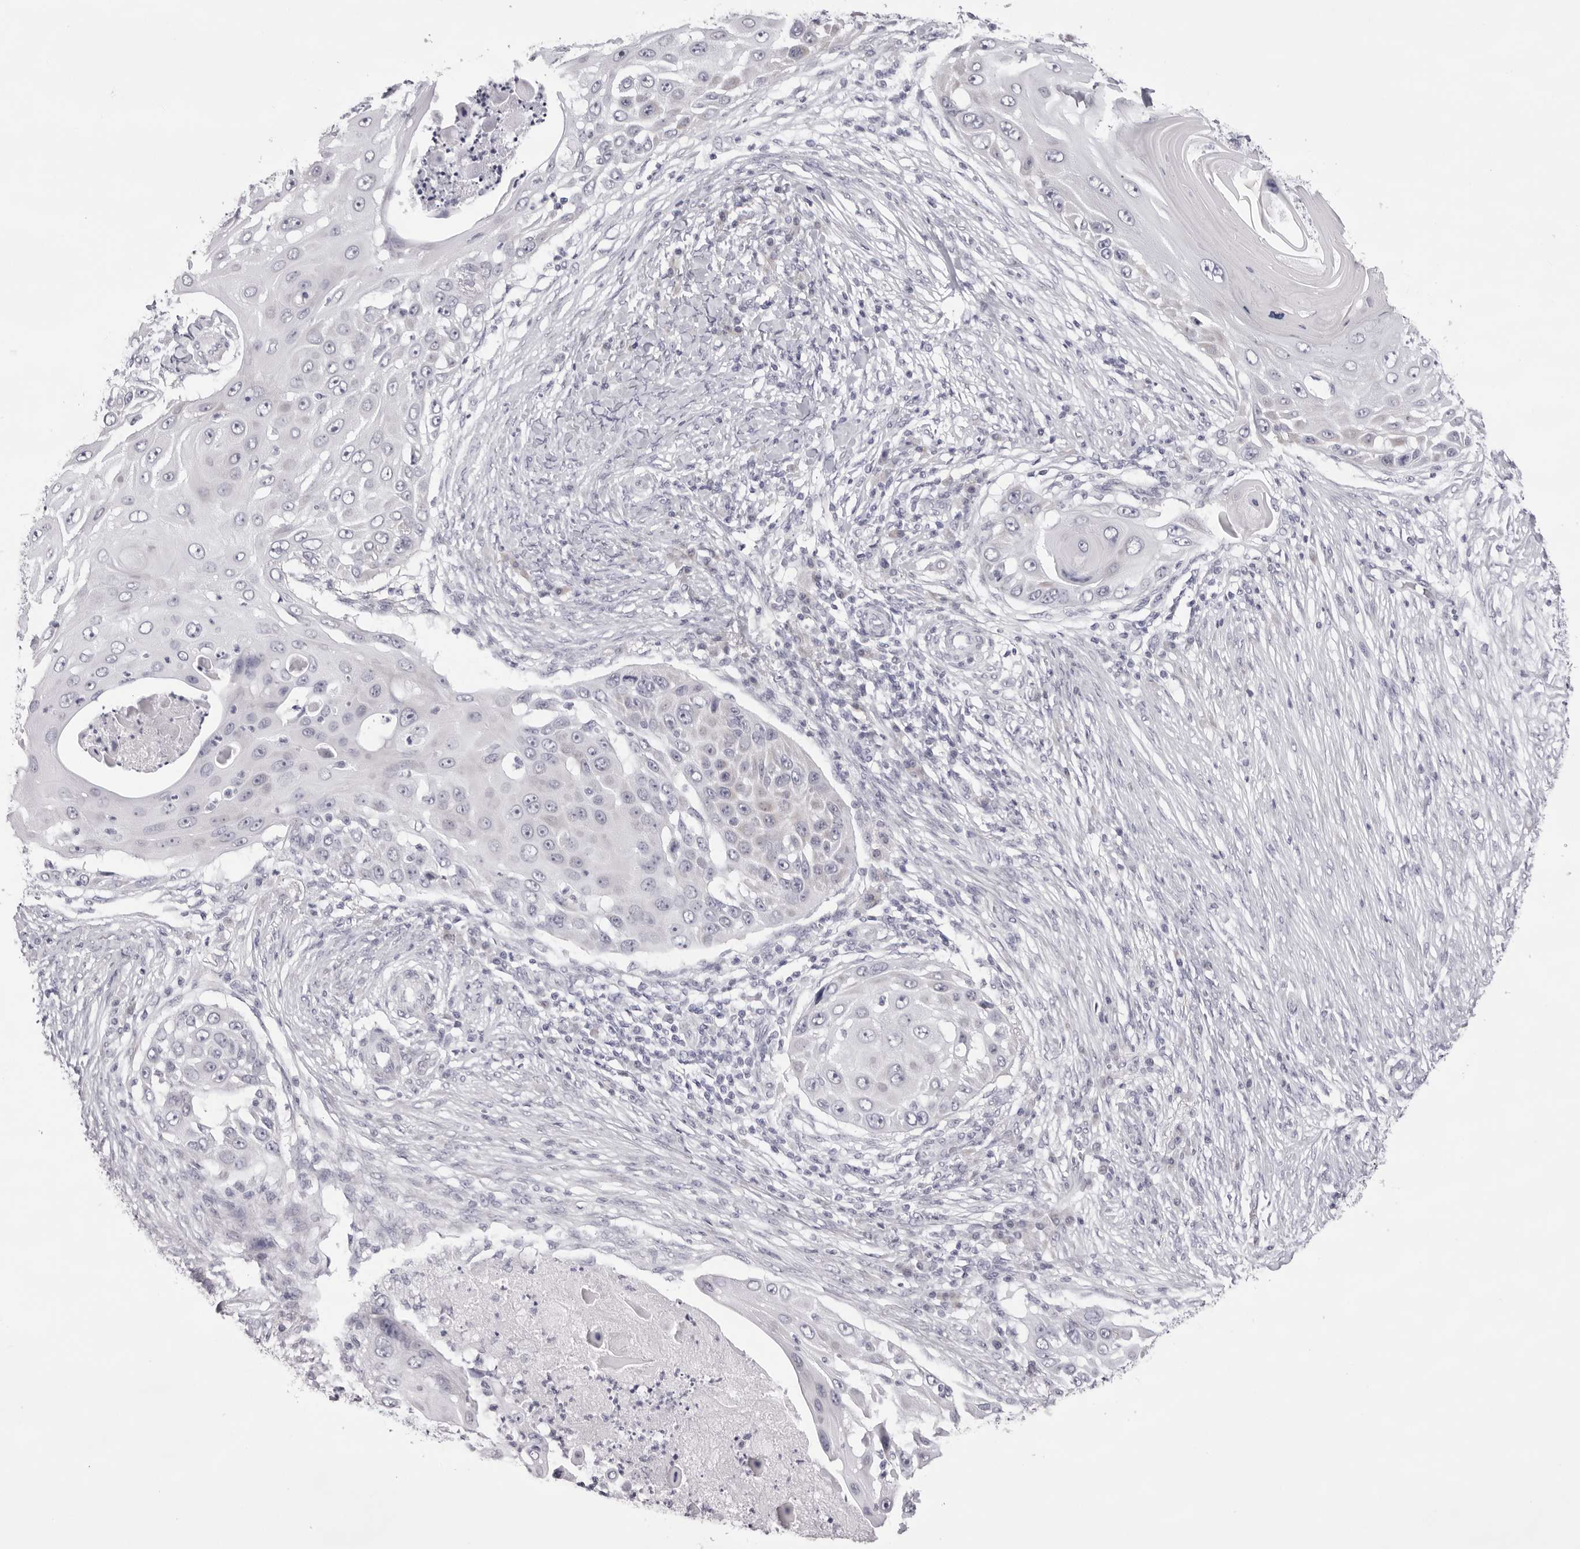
{"staining": {"intensity": "negative", "quantity": "none", "location": "none"}, "tissue": "skin cancer", "cell_type": "Tumor cells", "image_type": "cancer", "snomed": [{"axis": "morphology", "description": "Squamous cell carcinoma, NOS"}, {"axis": "topography", "description": "Skin"}], "caption": "DAB immunohistochemical staining of human skin cancer (squamous cell carcinoma) demonstrates no significant expression in tumor cells.", "gene": "SMIM2", "patient": {"sex": "female", "age": 44}}